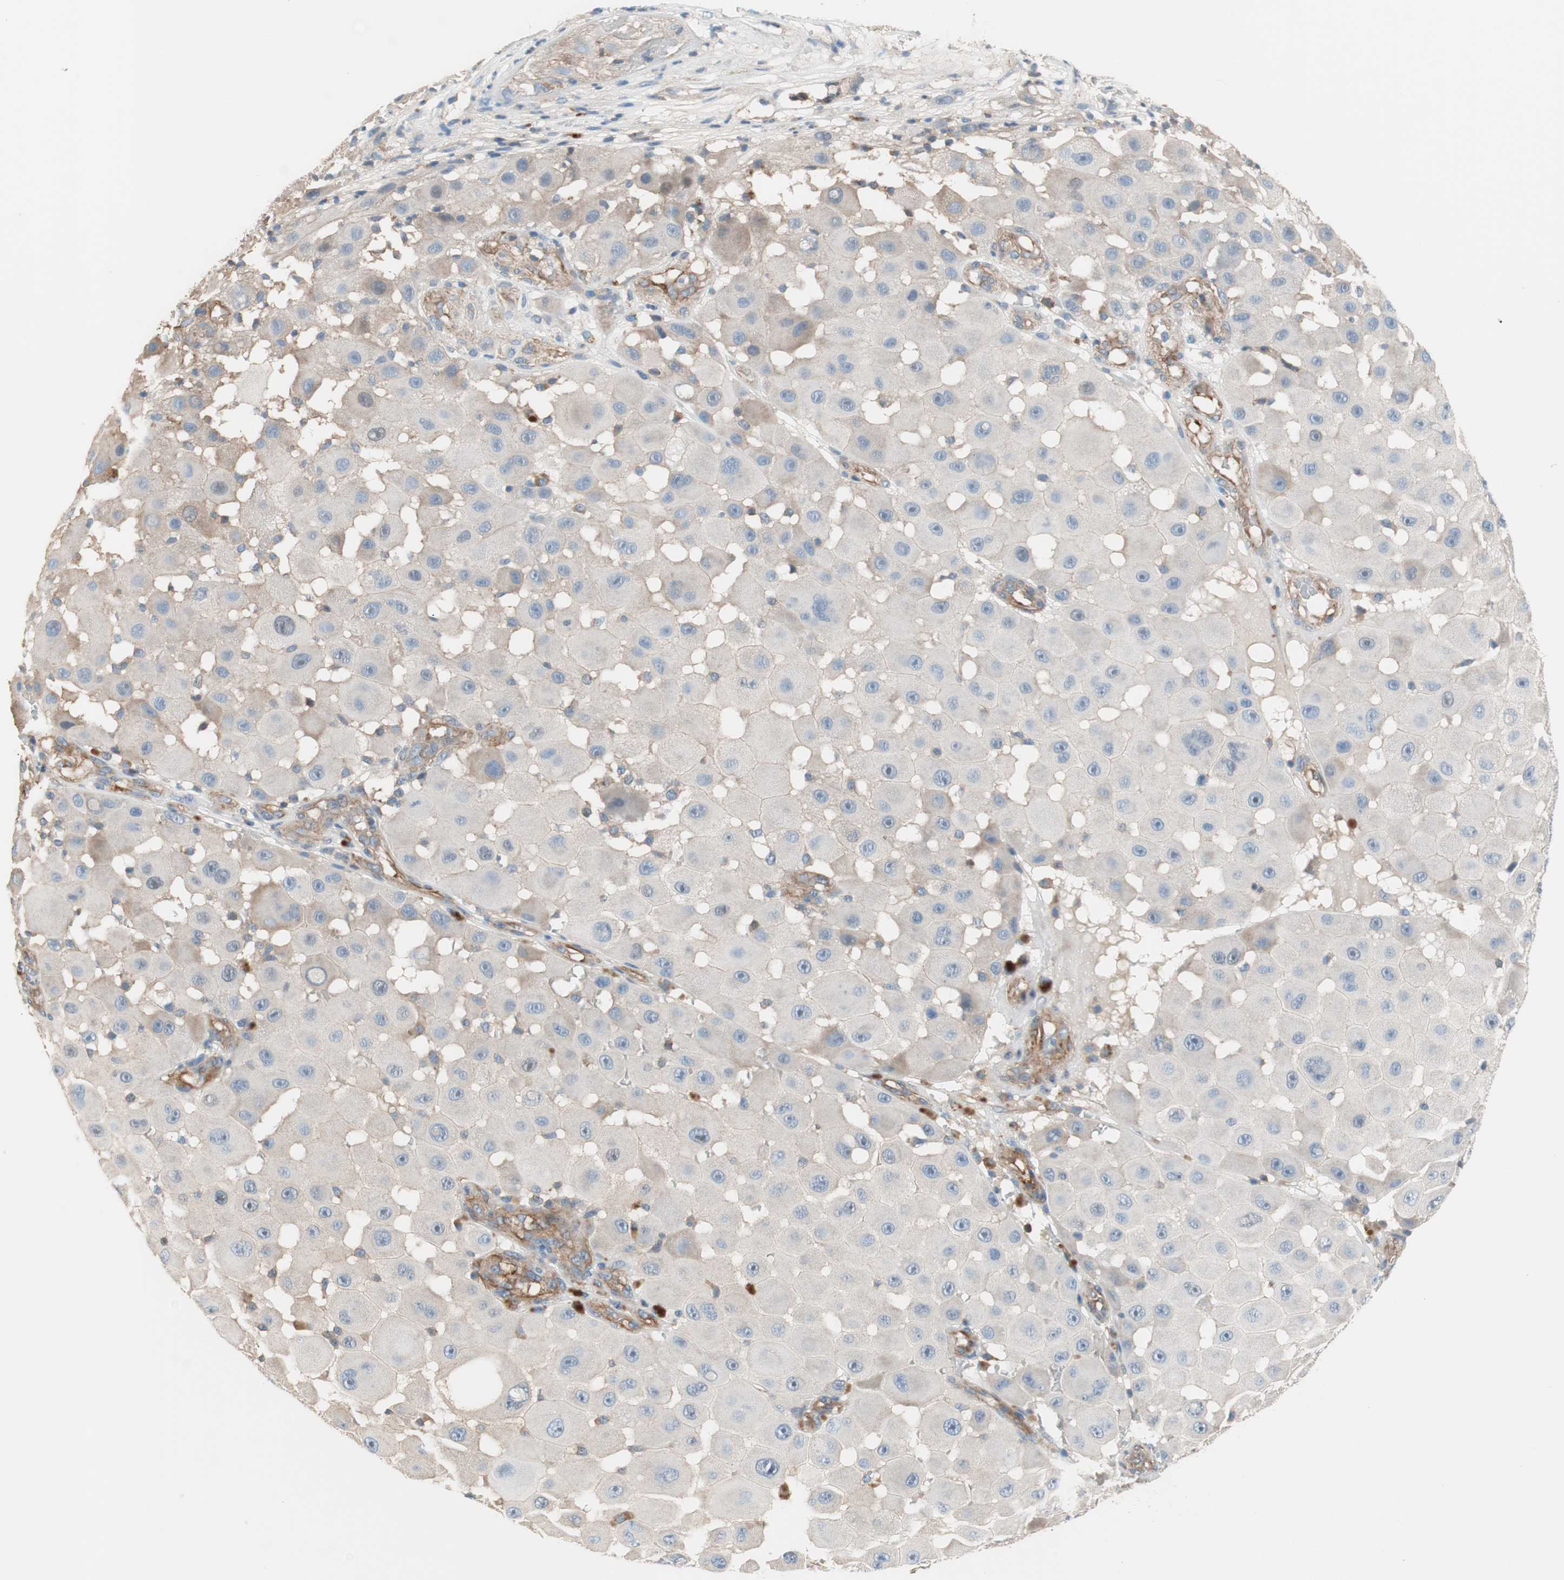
{"staining": {"intensity": "weak", "quantity": "<25%", "location": "cytoplasmic/membranous"}, "tissue": "melanoma", "cell_type": "Tumor cells", "image_type": "cancer", "snomed": [{"axis": "morphology", "description": "Malignant melanoma, NOS"}, {"axis": "topography", "description": "Skin"}], "caption": "IHC image of human malignant melanoma stained for a protein (brown), which displays no positivity in tumor cells.", "gene": "GPR160", "patient": {"sex": "female", "age": 81}}